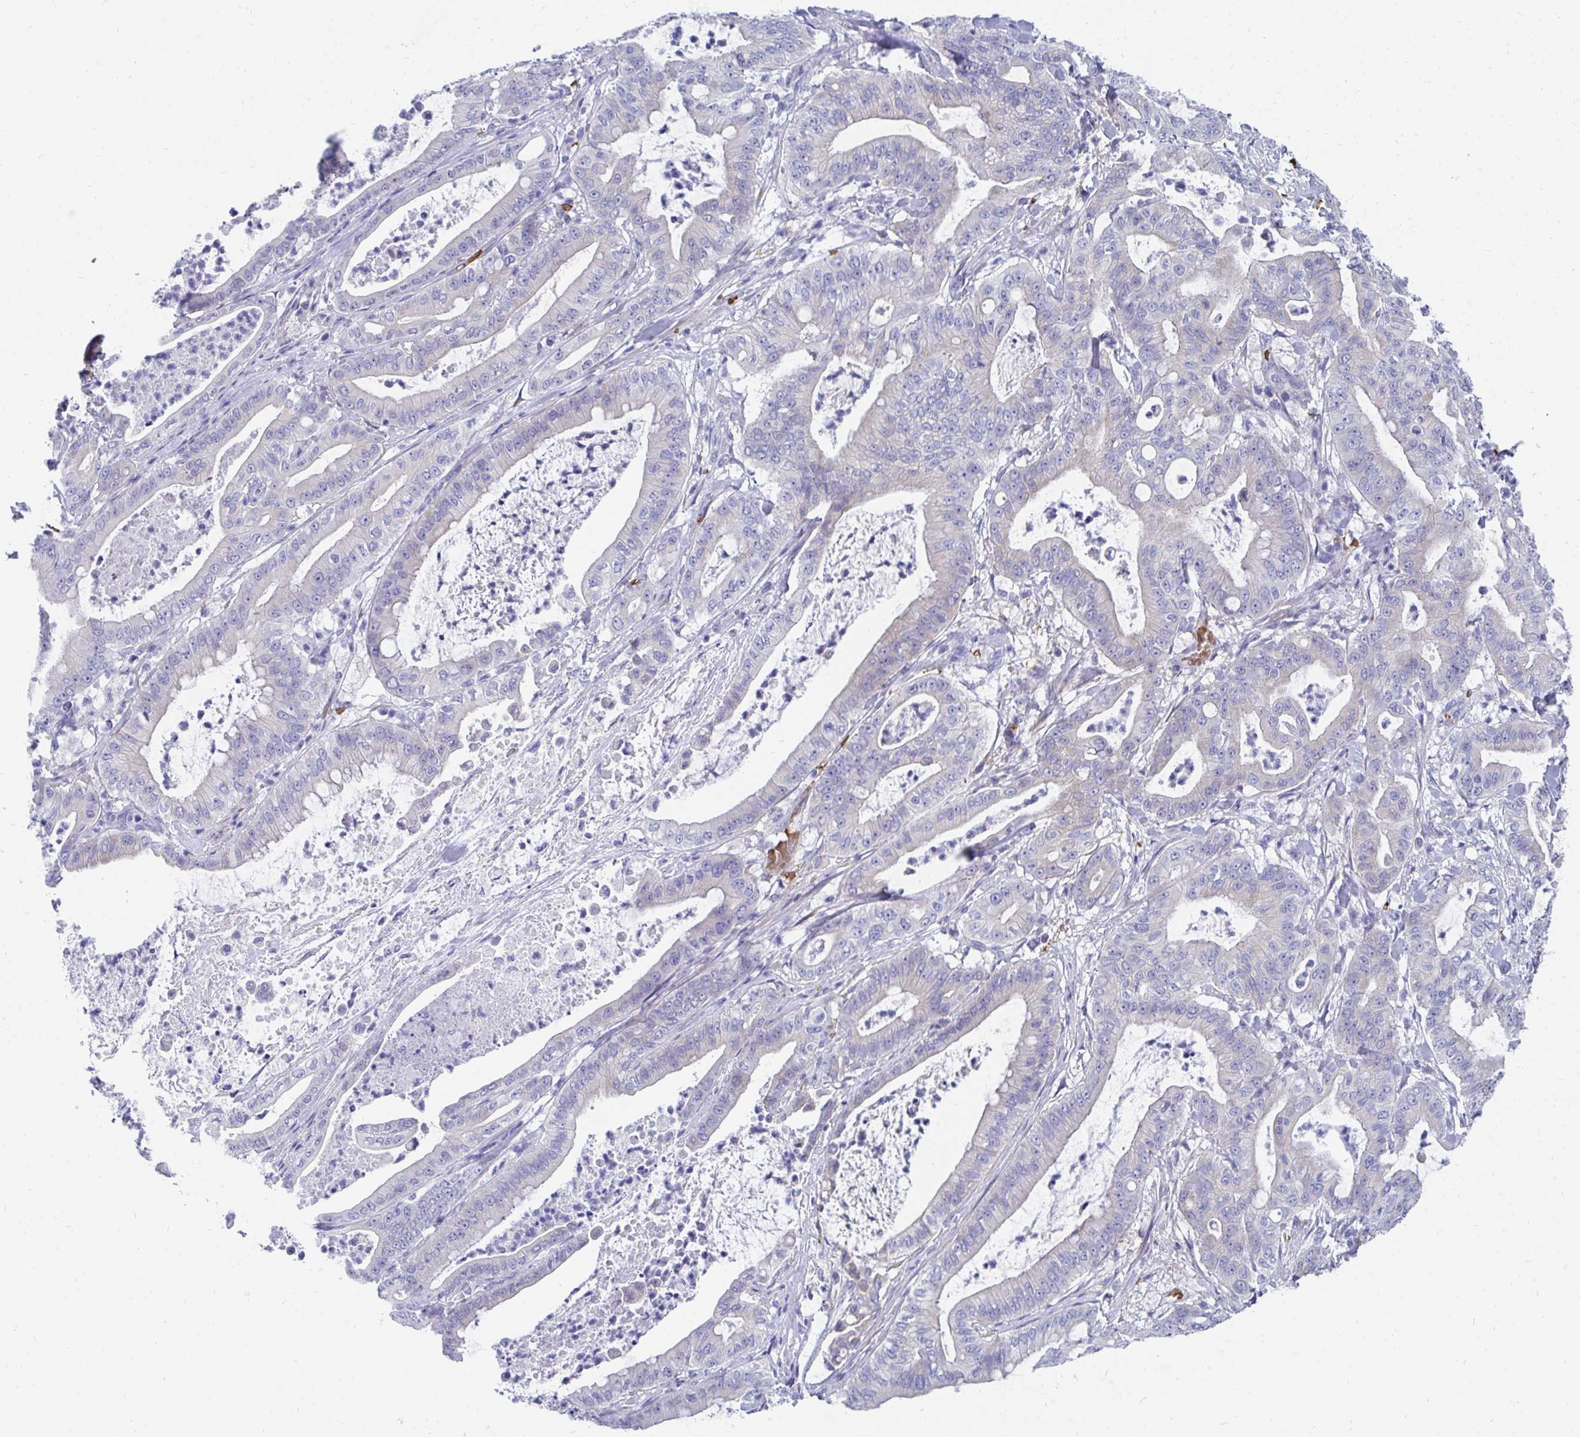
{"staining": {"intensity": "negative", "quantity": "none", "location": "none"}, "tissue": "pancreatic cancer", "cell_type": "Tumor cells", "image_type": "cancer", "snomed": [{"axis": "morphology", "description": "Adenocarcinoma, NOS"}, {"axis": "topography", "description": "Pancreas"}], "caption": "Tumor cells show no significant positivity in pancreatic cancer. (DAB (3,3'-diaminobenzidine) immunohistochemistry (IHC), high magnification).", "gene": "MROH2B", "patient": {"sex": "male", "age": 71}}